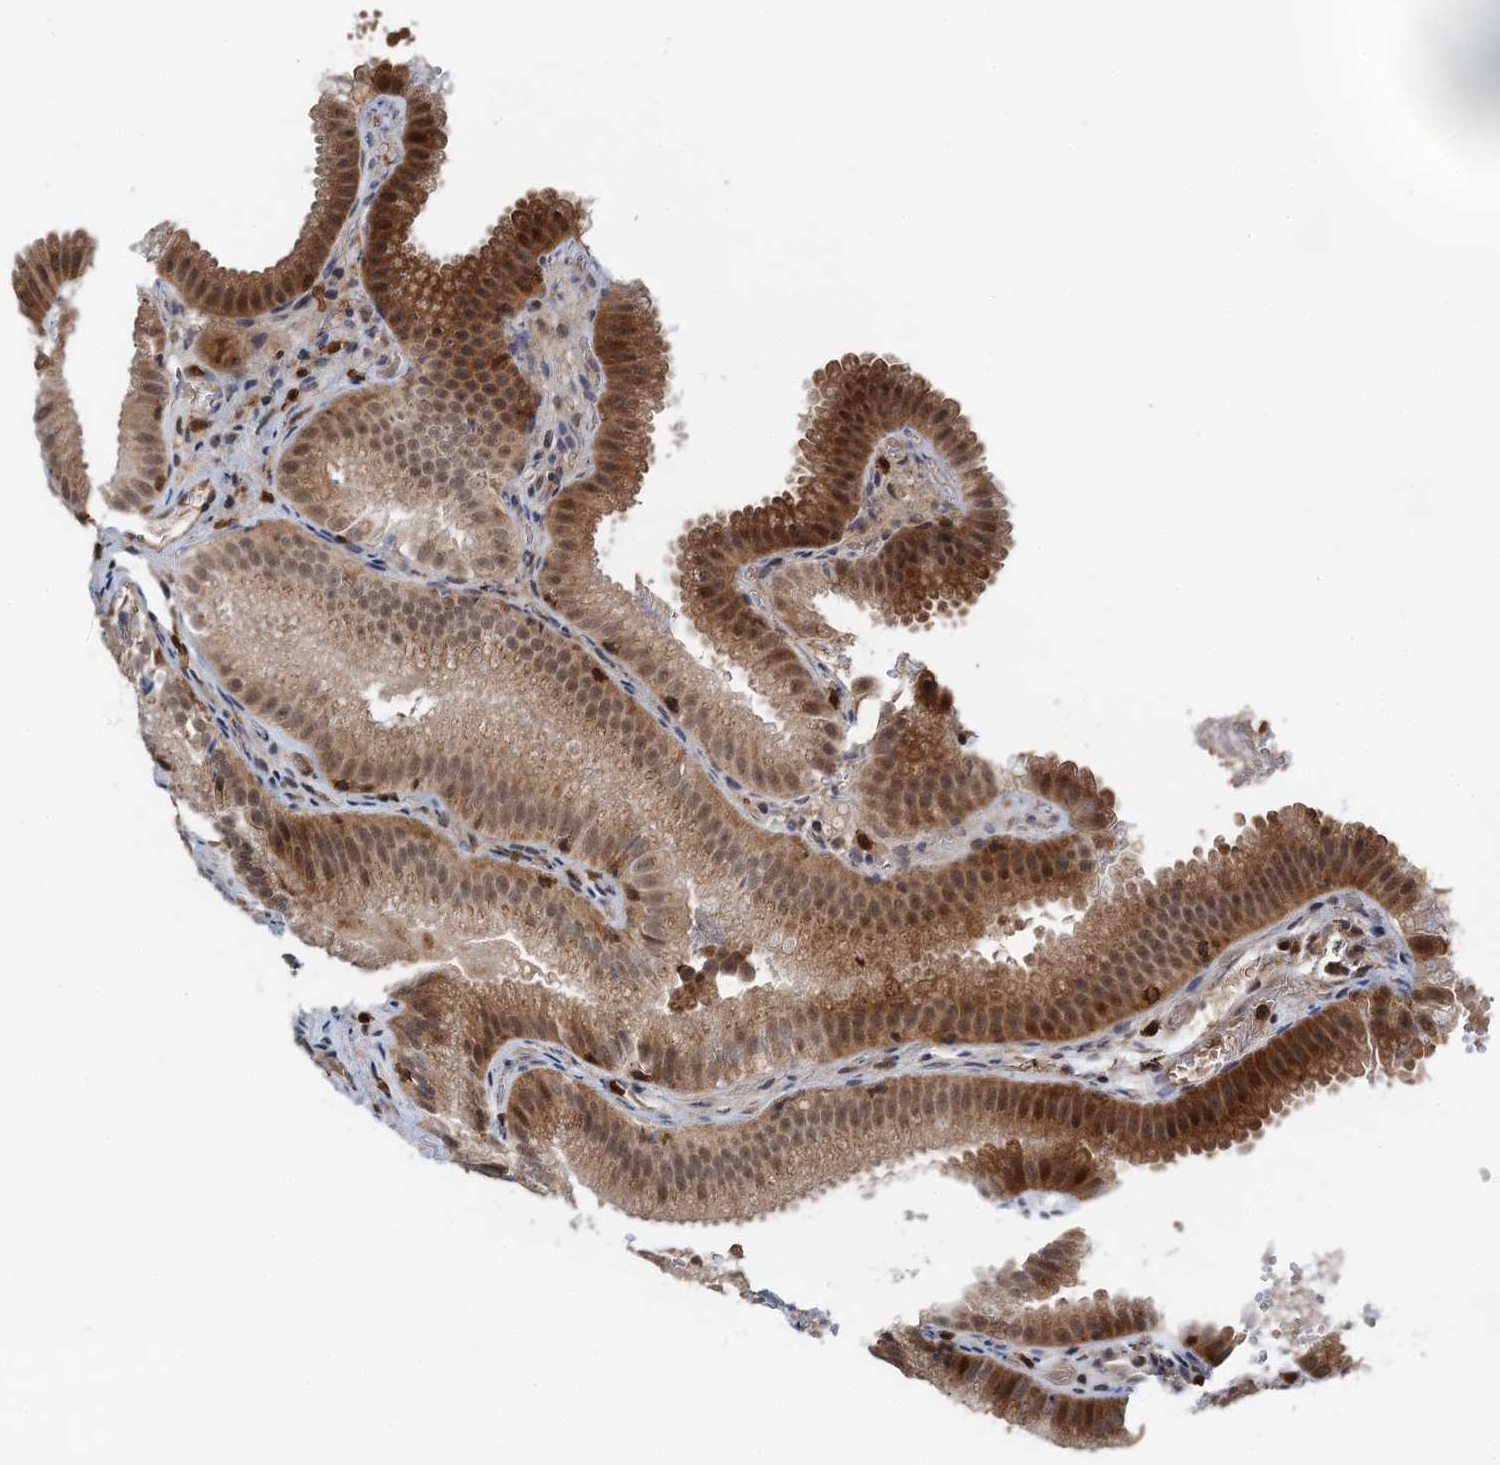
{"staining": {"intensity": "moderate", "quantity": "25%-75%", "location": "cytoplasmic/membranous,nuclear"}, "tissue": "gallbladder", "cell_type": "Glandular cells", "image_type": "normal", "snomed": [{"axis": "morphology", "description": "Normal tissue, NOS"}, {"axis": "topography", "description": "Gallbladder"}], "caption": "The image shows a brown stain indicating the presence of a protein in the cytoplasmic/membranous,nuclear of glandular cells in gallbladder.", "gene": "ZNF609", "patient": {"sex": "female", "age": 30}}